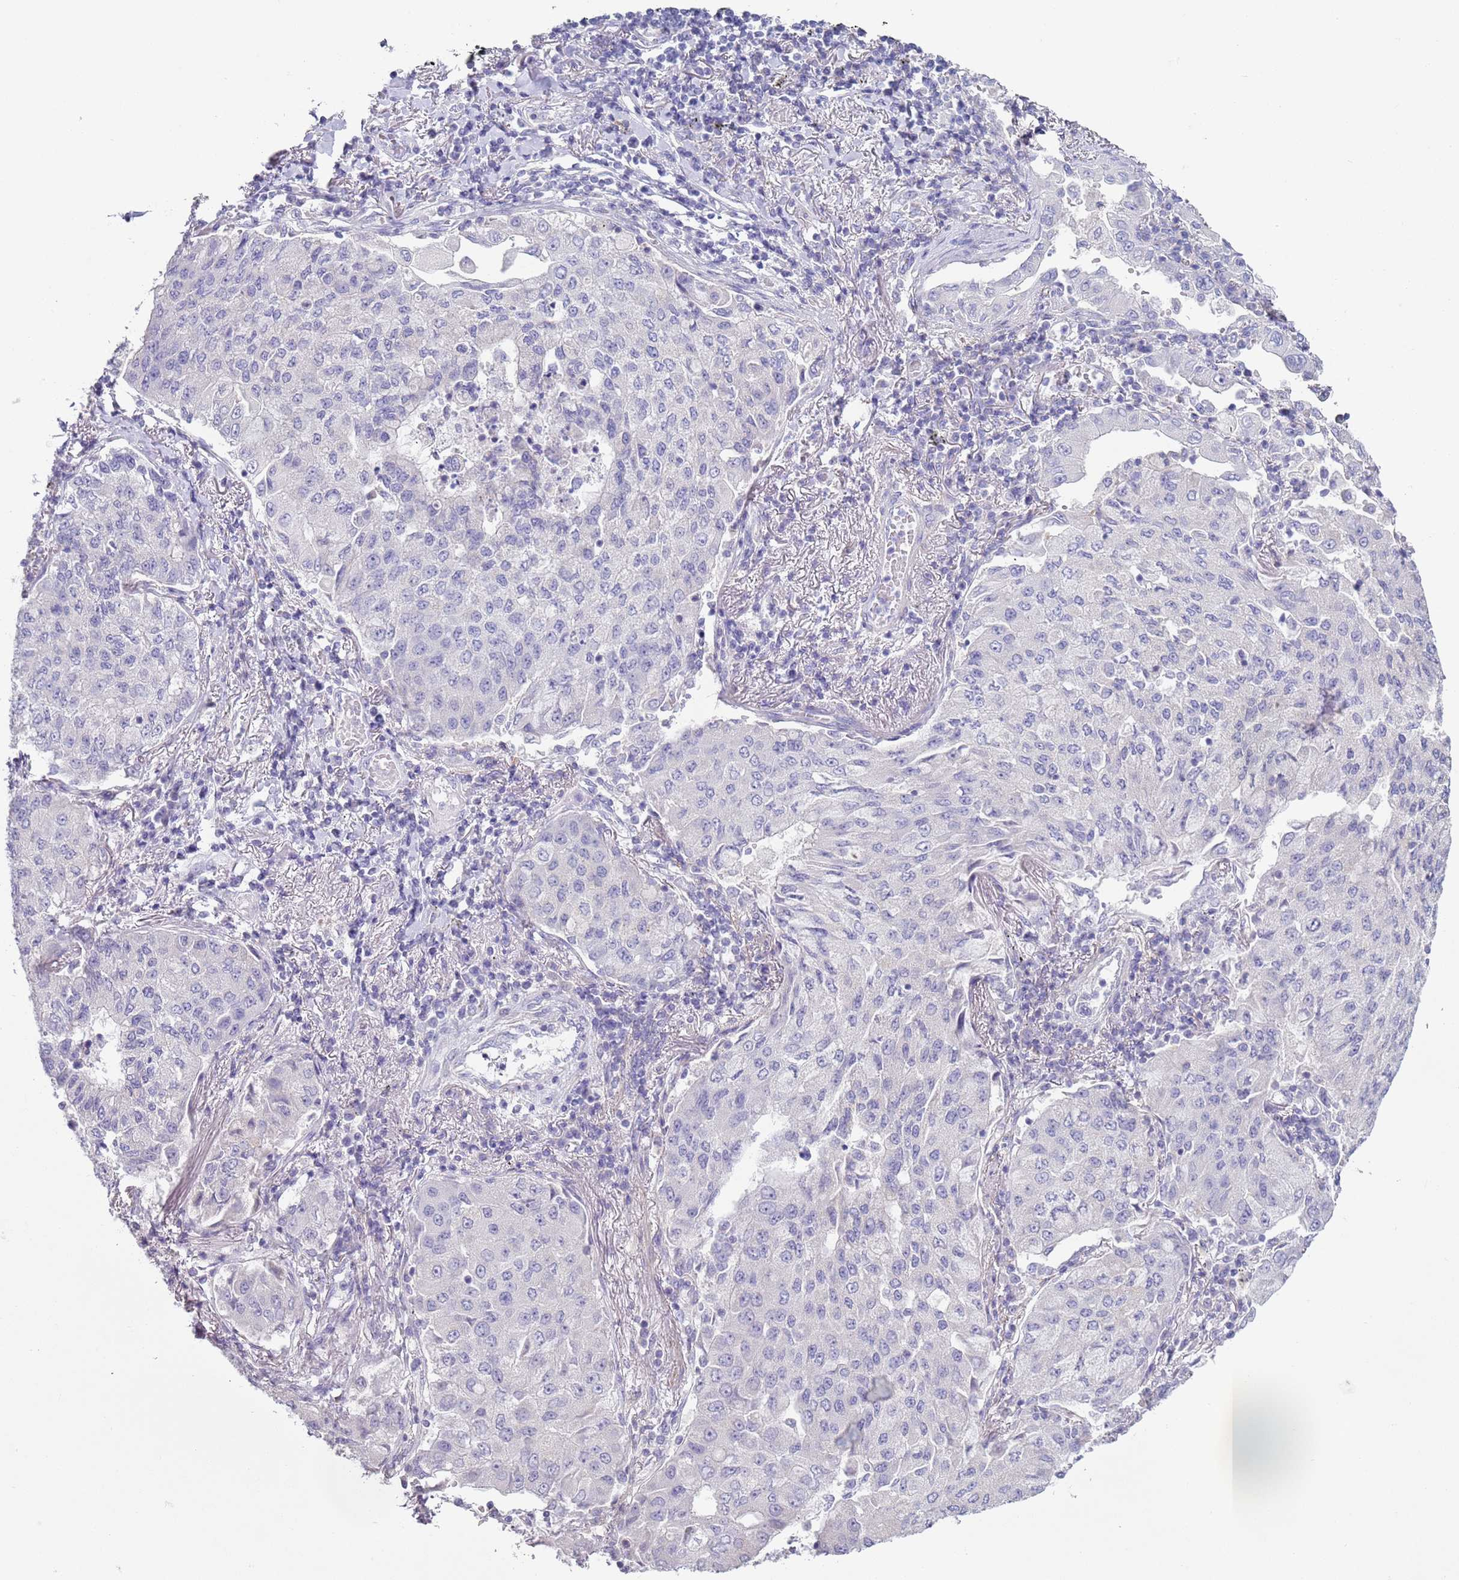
{"staining": {"intensity": "negative", "quantity": "none", "location": "none"}, "tissue": "lung cancer", "cell_type": "Tumor cells", "image_type": "cancer", "snomed": [{"axis": "morphology", "description": "Squamous cell carcinoma, NOS"}, {"axis": "topography", "description": "Lung"}], "caption": "This is an immunohistochemistry micrograph of human lung cancer (squamous cell carcinoma). There is no positivity in tumor cells.", "gene": "NPAP1", "patient": {"sex": "male", "age": 74}}